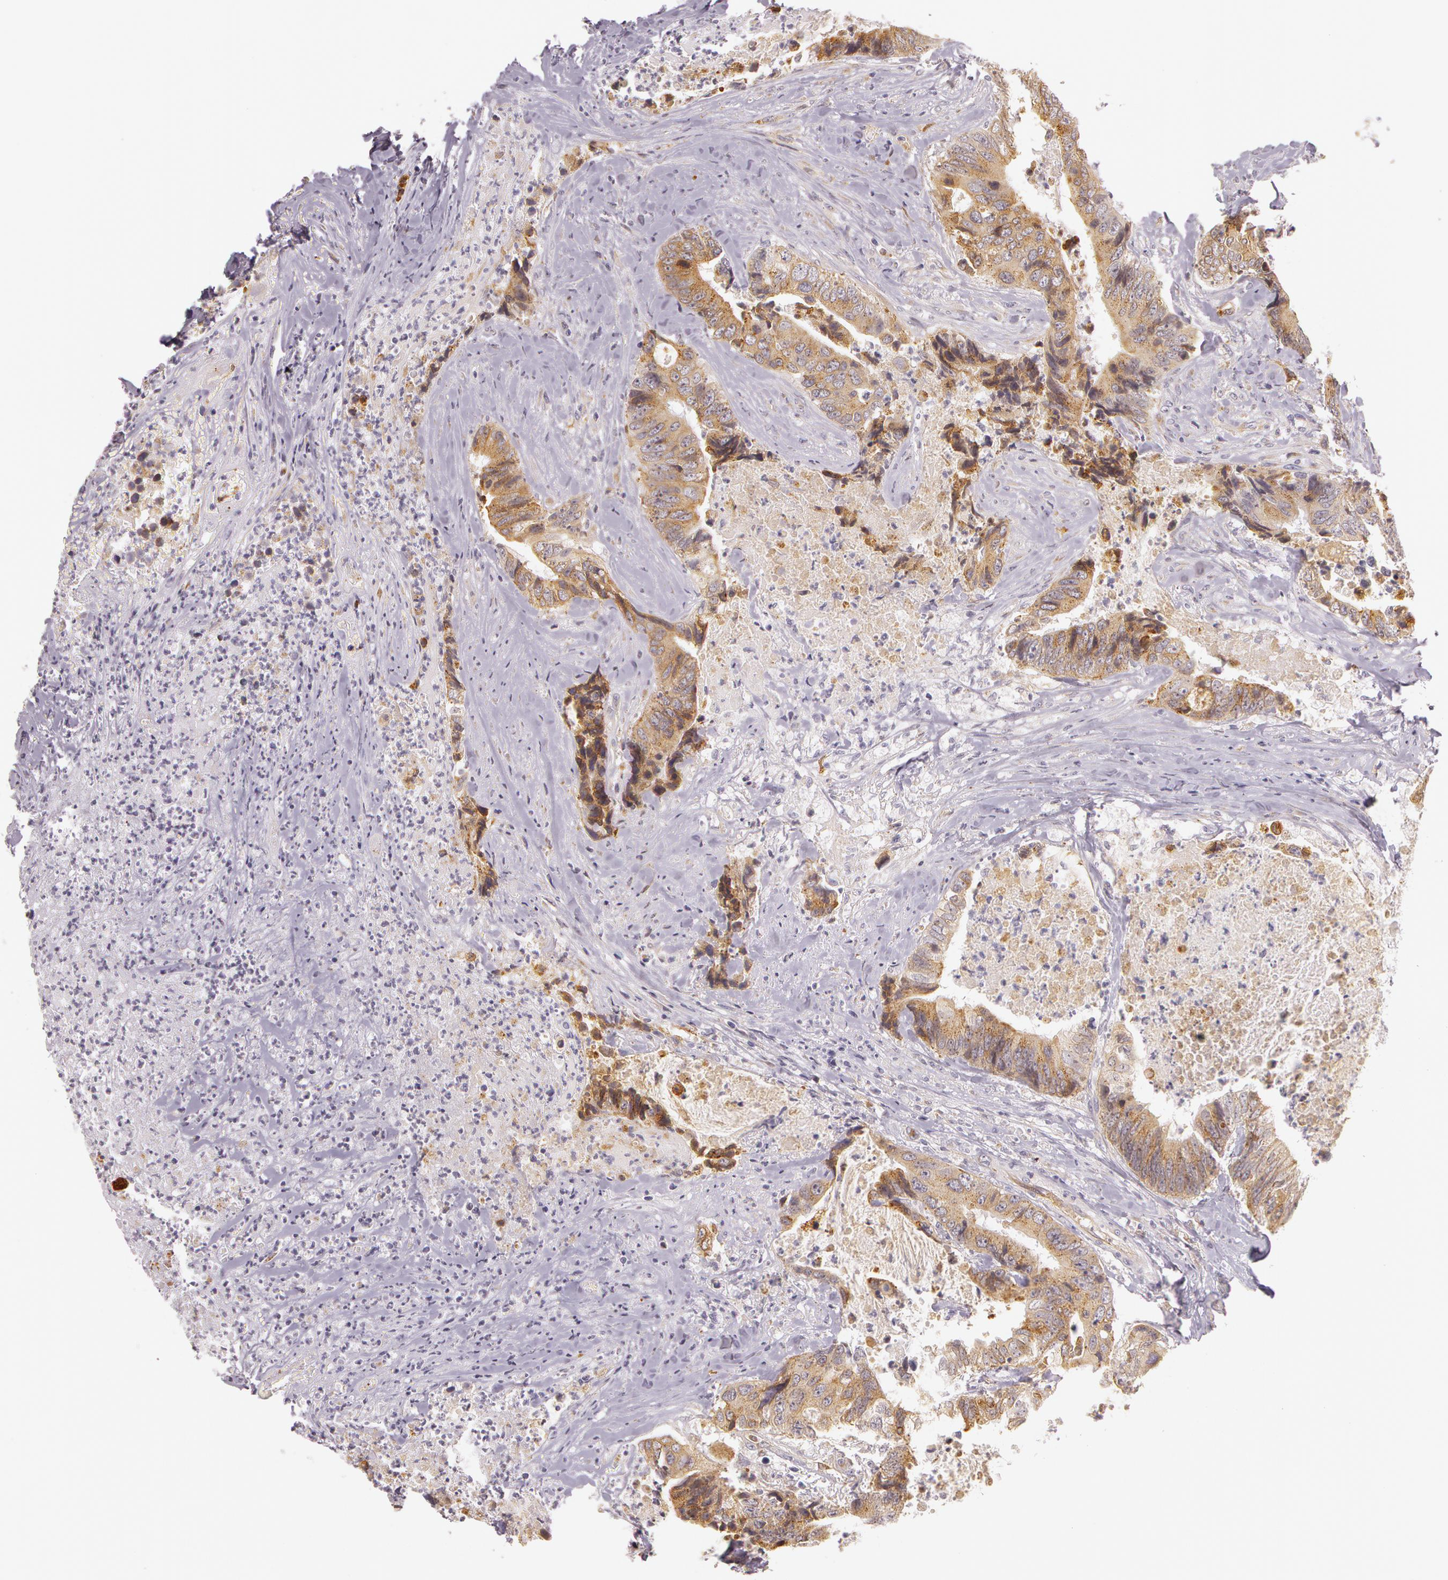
{"staining": {"intensity": "moderate", "quantity": ">75%", "location": "cytoplasmic/membranous"}, "tissue": "colorectal cancer", "cell_type": "Tumor cells", "image_type": "cancer", "snomed": [{"axis": "morphology", "description": "Adenocarcinoma, NOS"}, {"axis": "topography", "description": "Rectum"}], "caption": "Immunohistochemical staining of adenocarcinoma (colorectal) shows medium levels of moderate cytoplasmic/membranous expression in about >75% of tumor cells.", "gene": "APP", "patient": {"sex": "female", "age": 65}}